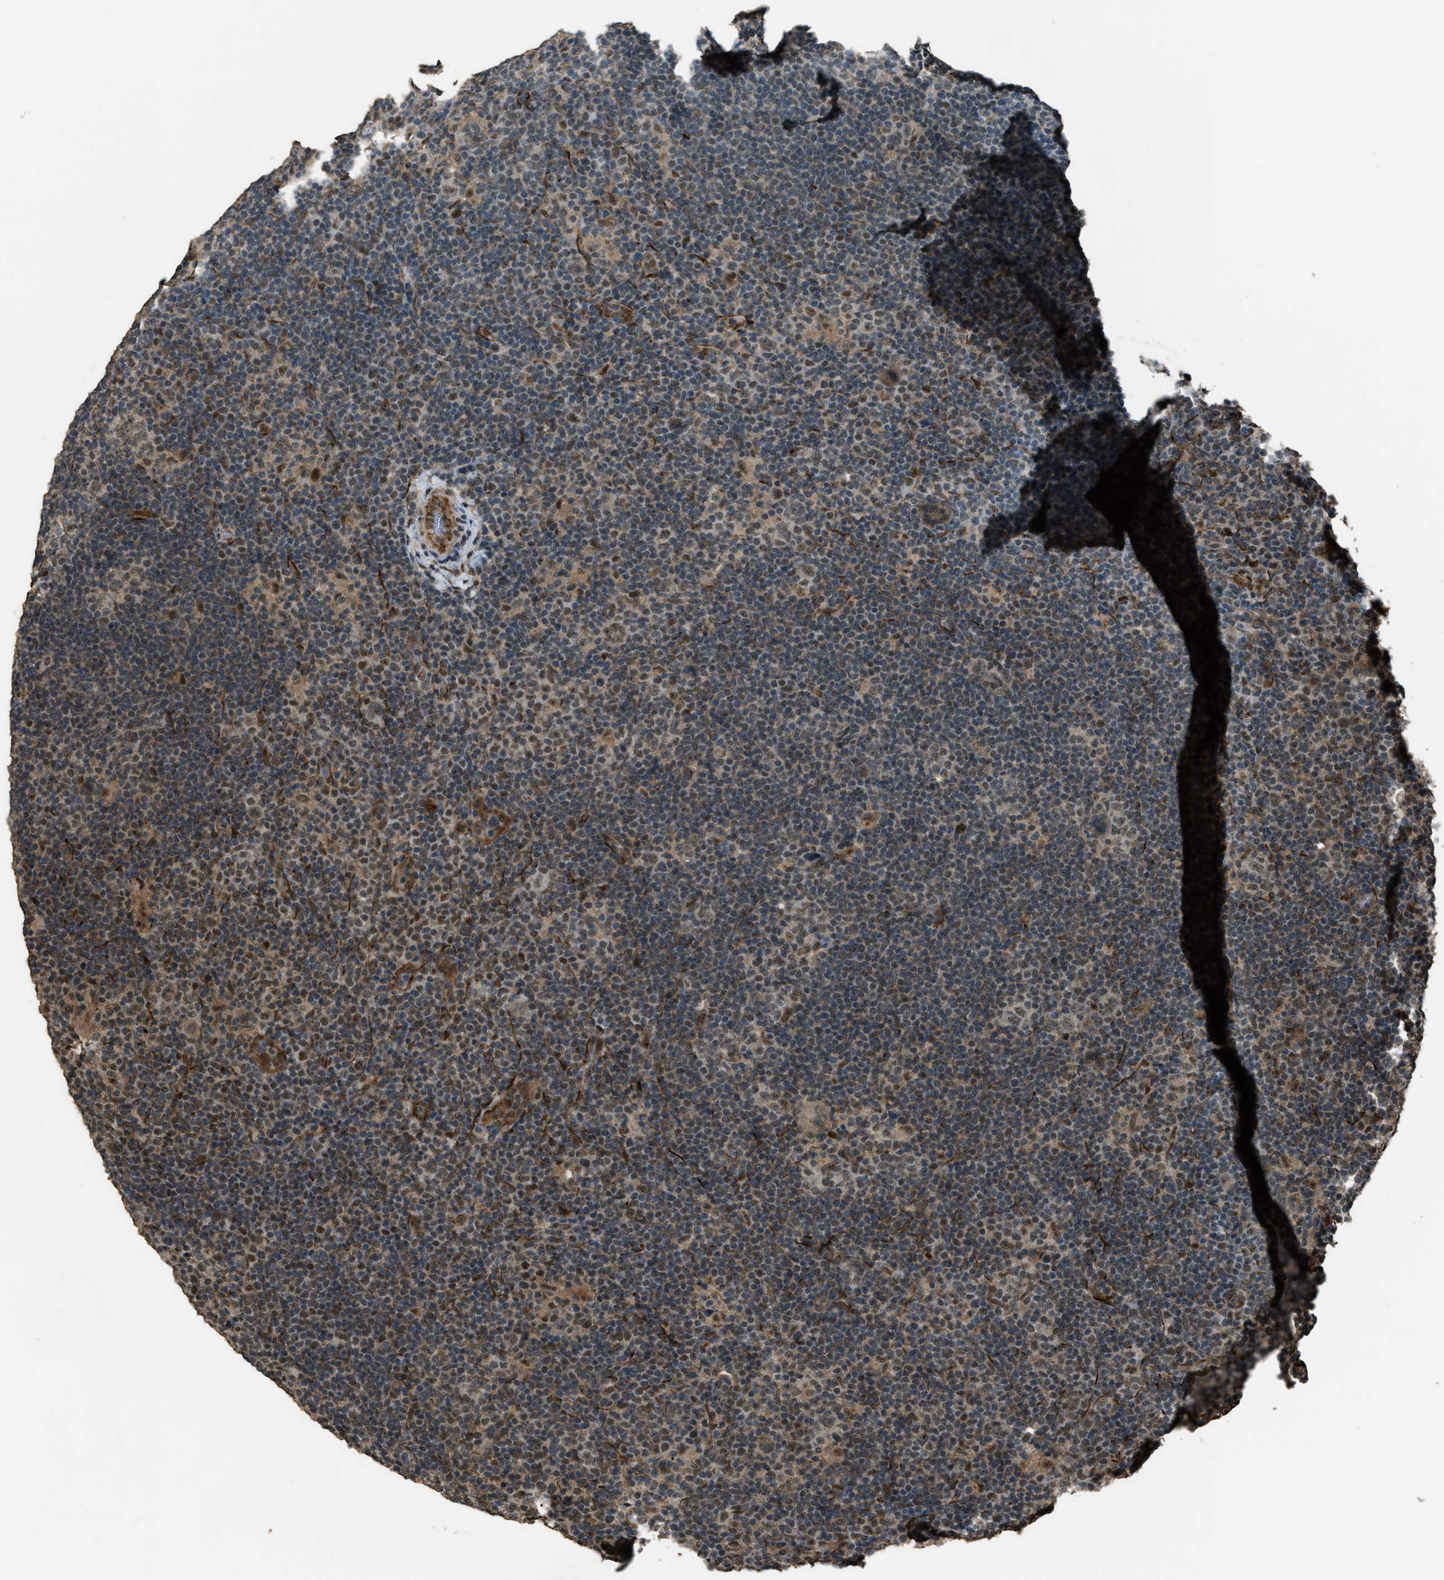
{"staining": {"intensity": "moderate", "quantity": ">75%", "location": "nuclear"}, "tissue": "lymphoma", "cell_type": "Tumor cells", "image_type": "cancer", "snomed": [{"axis": "morphology", "description": "Hodgkin's disease, NOS"}, {"axis": "topography", "description": "Lymph node"}], "caption": "The histopathology image demonstrates staining of Hodgkin's disease, revealing moderate nuclear protein staining (brown color) within tumor cells.", "gene": "SERTAD2", "patient": {"sex": "female", "age": 57}}